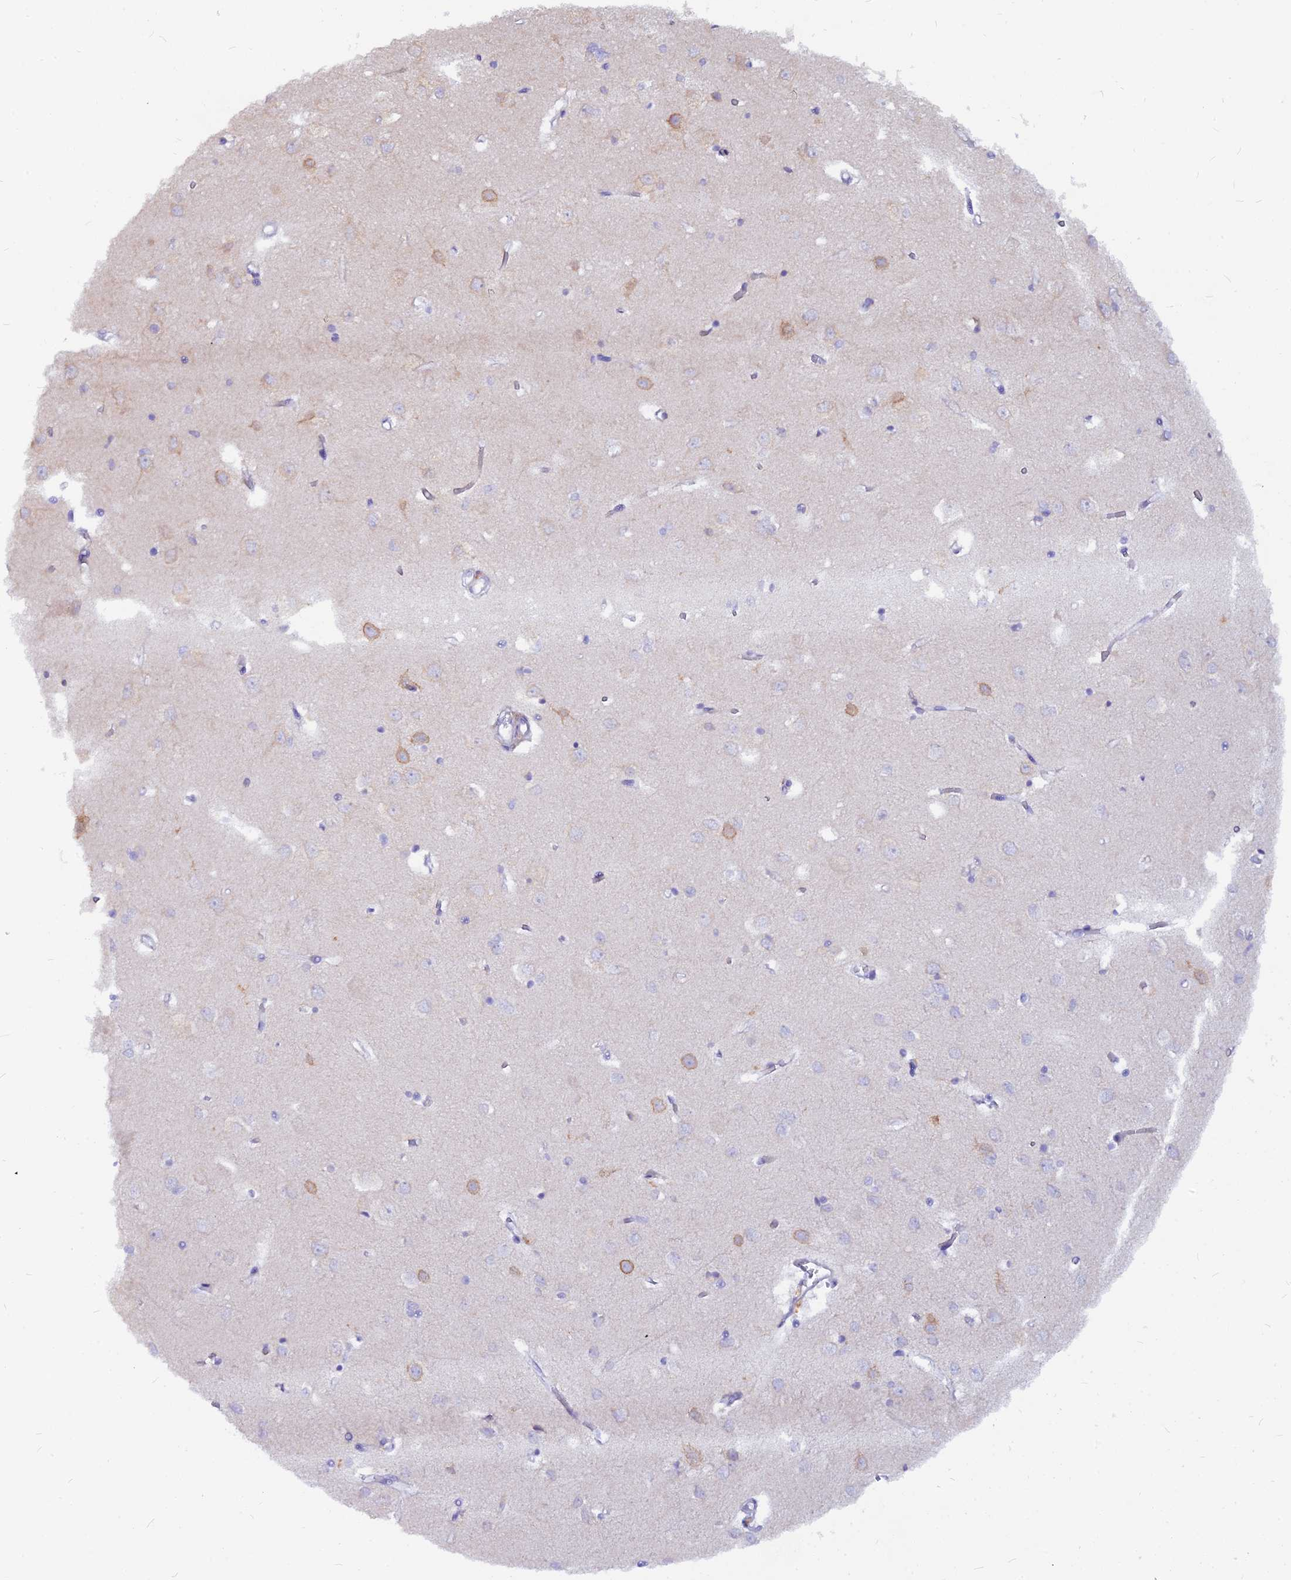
{"staining": {"intensity": "negative", "quantity": "none", "location": "none"}, "tissue": "cerebral cortex", "cell_type": "Endothelial cells", "image_type": "normal", "snomed": [{"axis": "morphology", "description": "Normal tissue, NOS"}, {"axis": "topography", "description": "Cerebral cortex"}], "caption": "Cerebral cortex stained for a protein using immunohistochemistry displays no staining endothelial cells.", "gene": "DENND2D", "patient": {"sex": "female", "age": 64}}